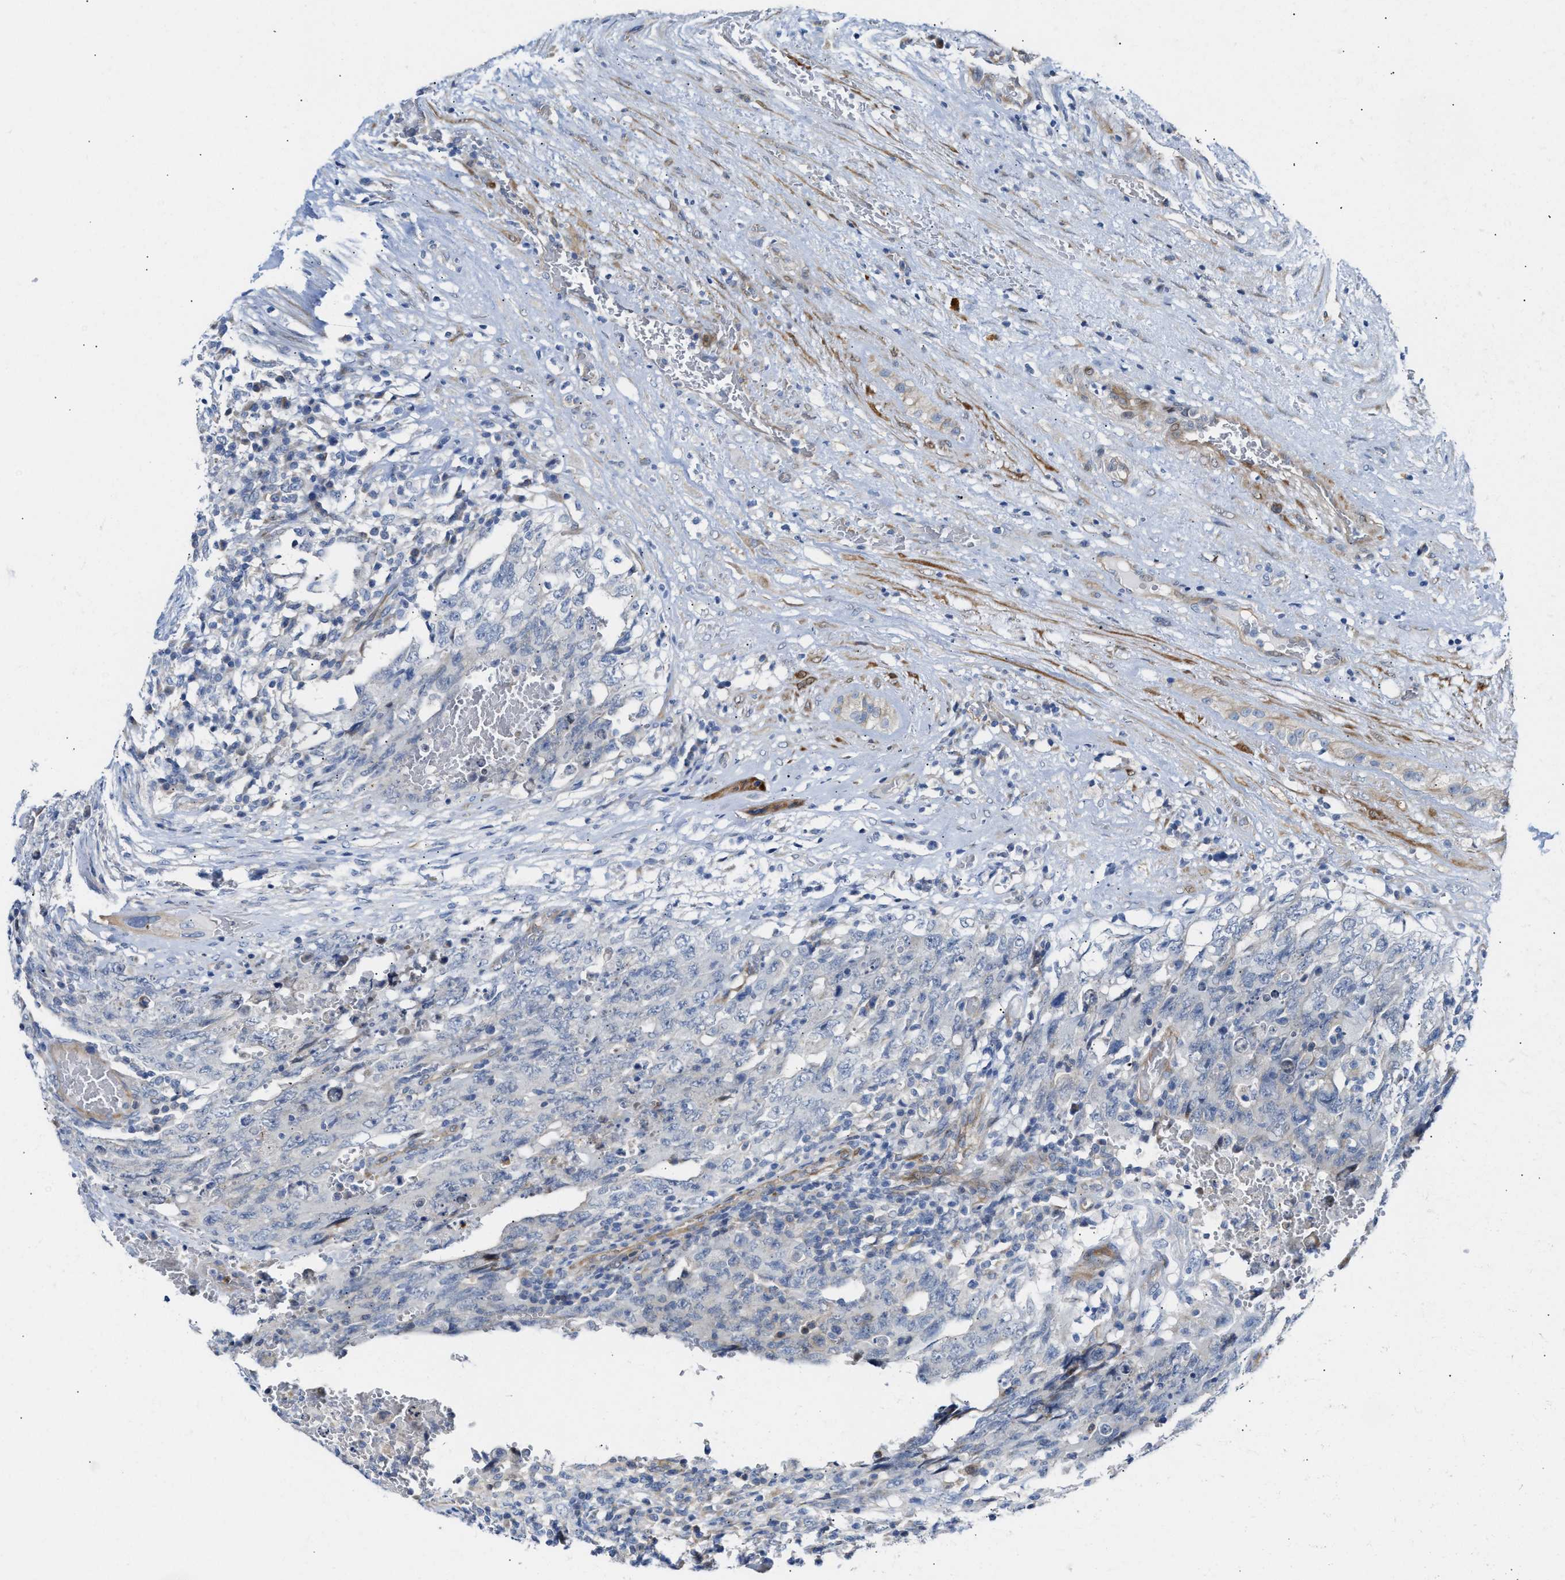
{"staining": {"intensity": "negative", "quantity": "none", "location": "none"}, "tissue": "testis cancer", "cell_type": "Tumor cells", "image_type": "cancer", "snomed": [{"axis": "morphology", "description": "Carcinoma, Embryonal, NOS"}, {"axis": "topography", "description": "Testis"}], "caption": "Tumor cells are negative for protein expression in human testis cancer.", "gene": "FHL1", "patient": {"sex": "male", "age": 26}}